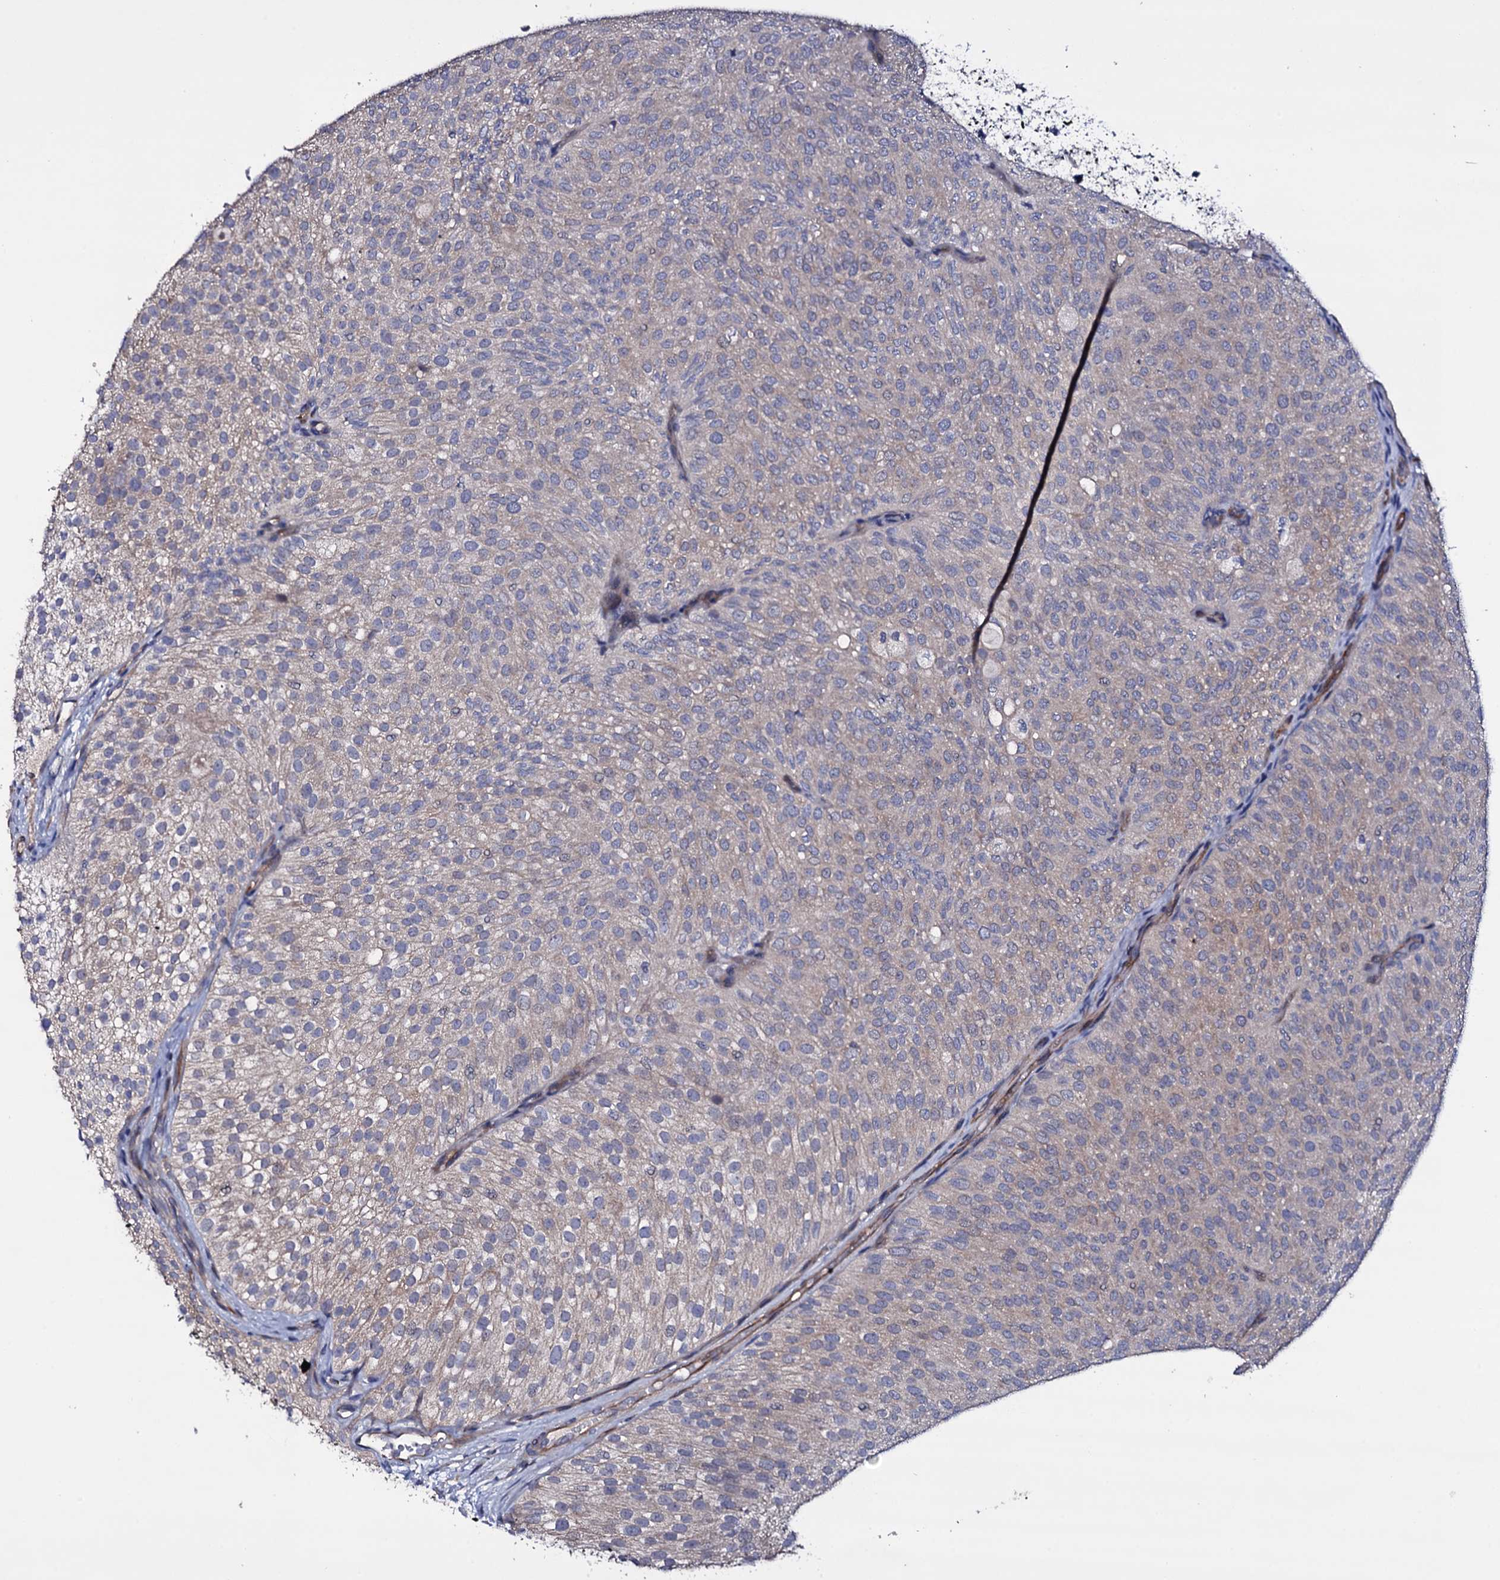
{"staining": {"intensity": "weak", "quantity": "<25%", "location": "cytoplasmic/membranous"}, "tissue": "urothelial cancer", "cell_type": "Tumor cells", "image_type": "cancer", "snomed": [{"axis": "morphology", "description": "Urothelial carcinoma, Low grade"}, {"axis": "topography", "description": "Urinary bladder"}], "caption": "The immunohistochemistry (IHC) photomicrograph has no significant expression in tumor cells of urothelial cancer tissue.", "gene": "BCL2L14", "patient": {"sex": "male", "age": 78}}